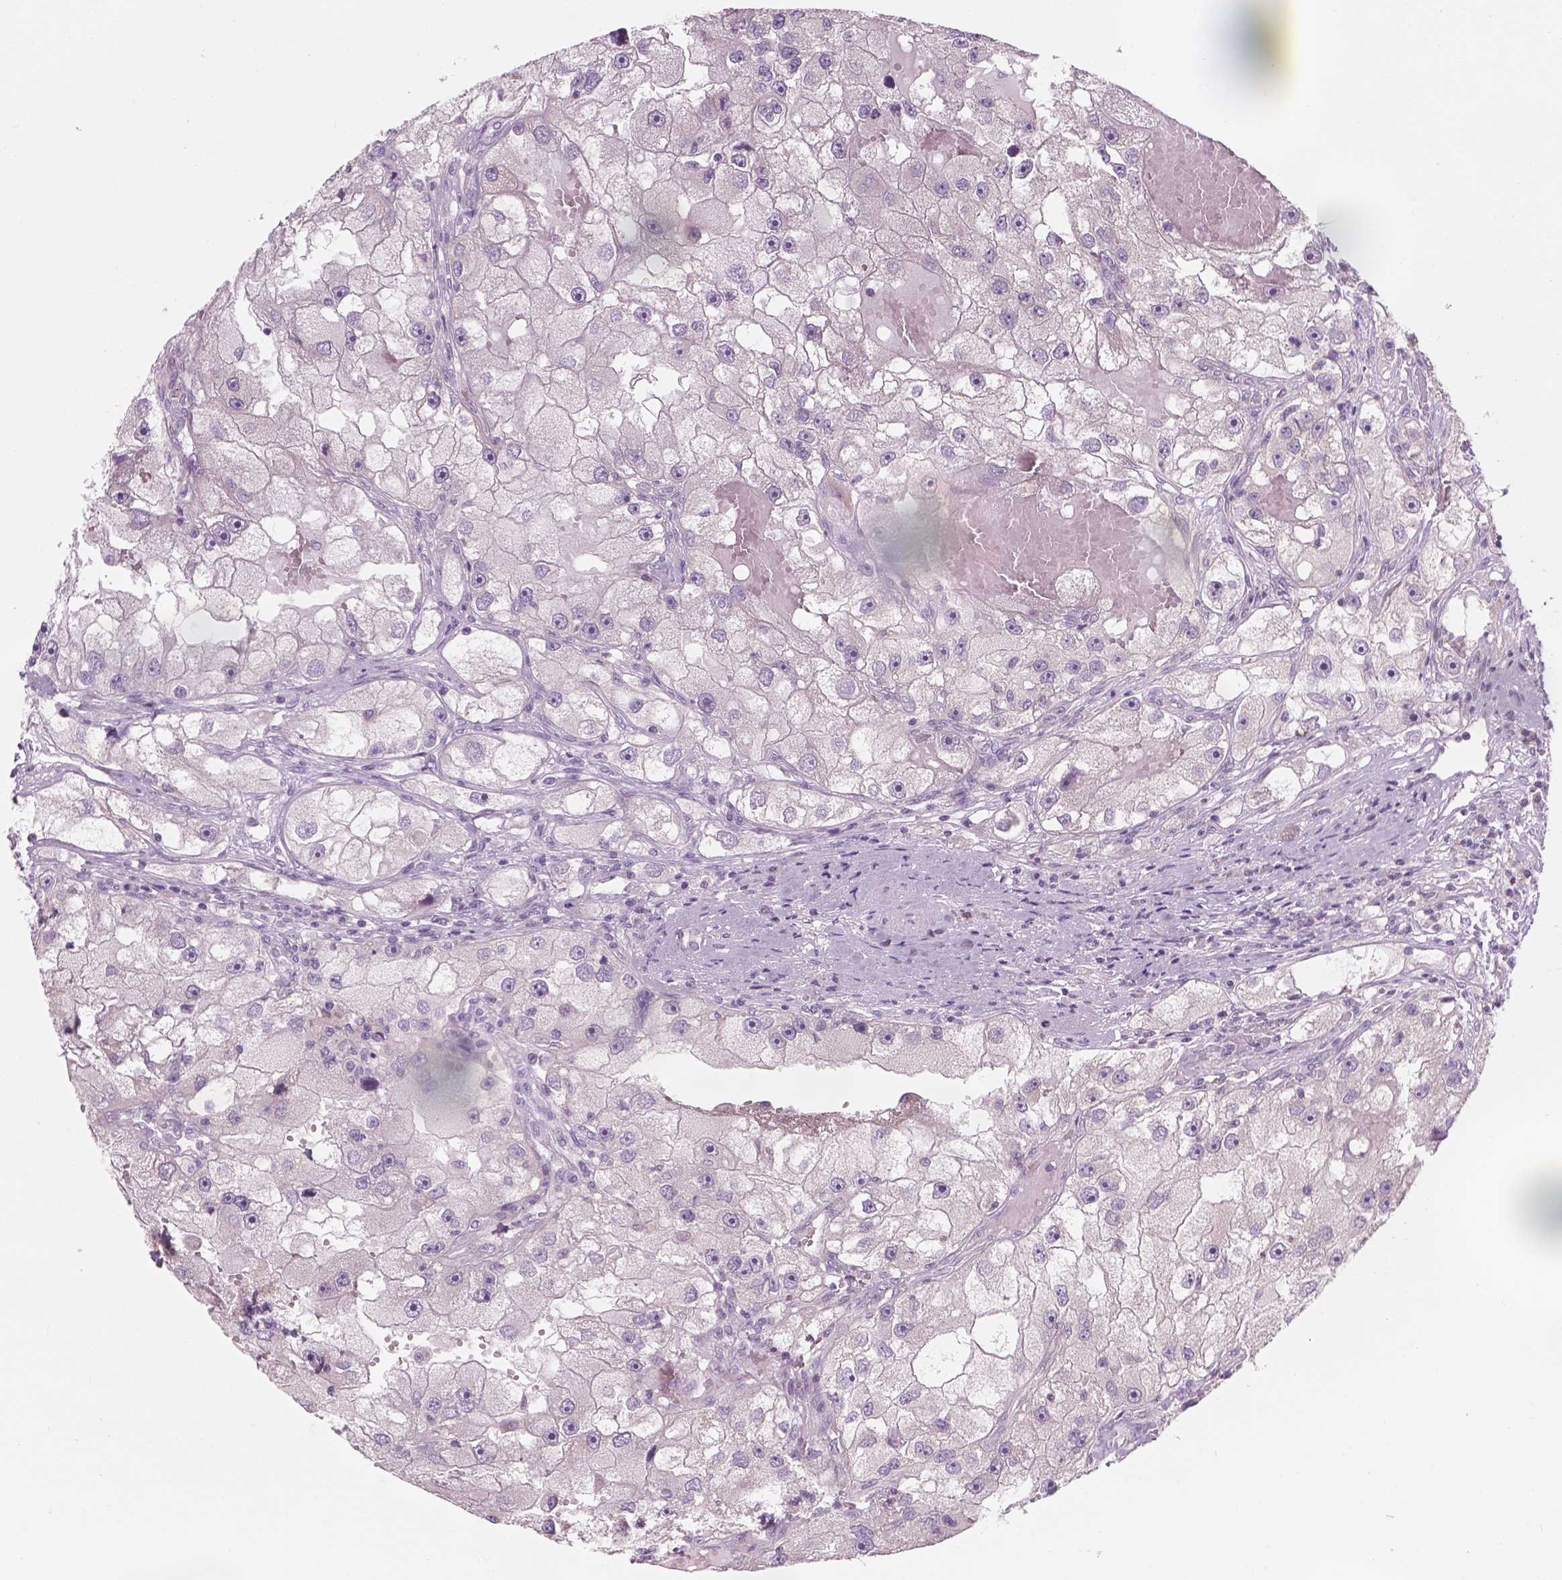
{"staining": {"intensity": "negative", "quantity": "none", "location": "none"}, "tissue": "renal cancer", "cell_type": "Tumor cells", "image_type": "cancer", "snomed": [{"axis": "morphology", "description": "Adenocarcinoma, NOS"}, {"axis": "topography", "description": "Kidney"}], "caption": "This histopathology image is of adenocarcinoma (renal) stained with IHC to label a protein in brown with the nuclei are counter-stained blue. There is no positivity in tumor cells.", "gene": "CFAP126", "patient": {"sex": "male", "age": 63}}